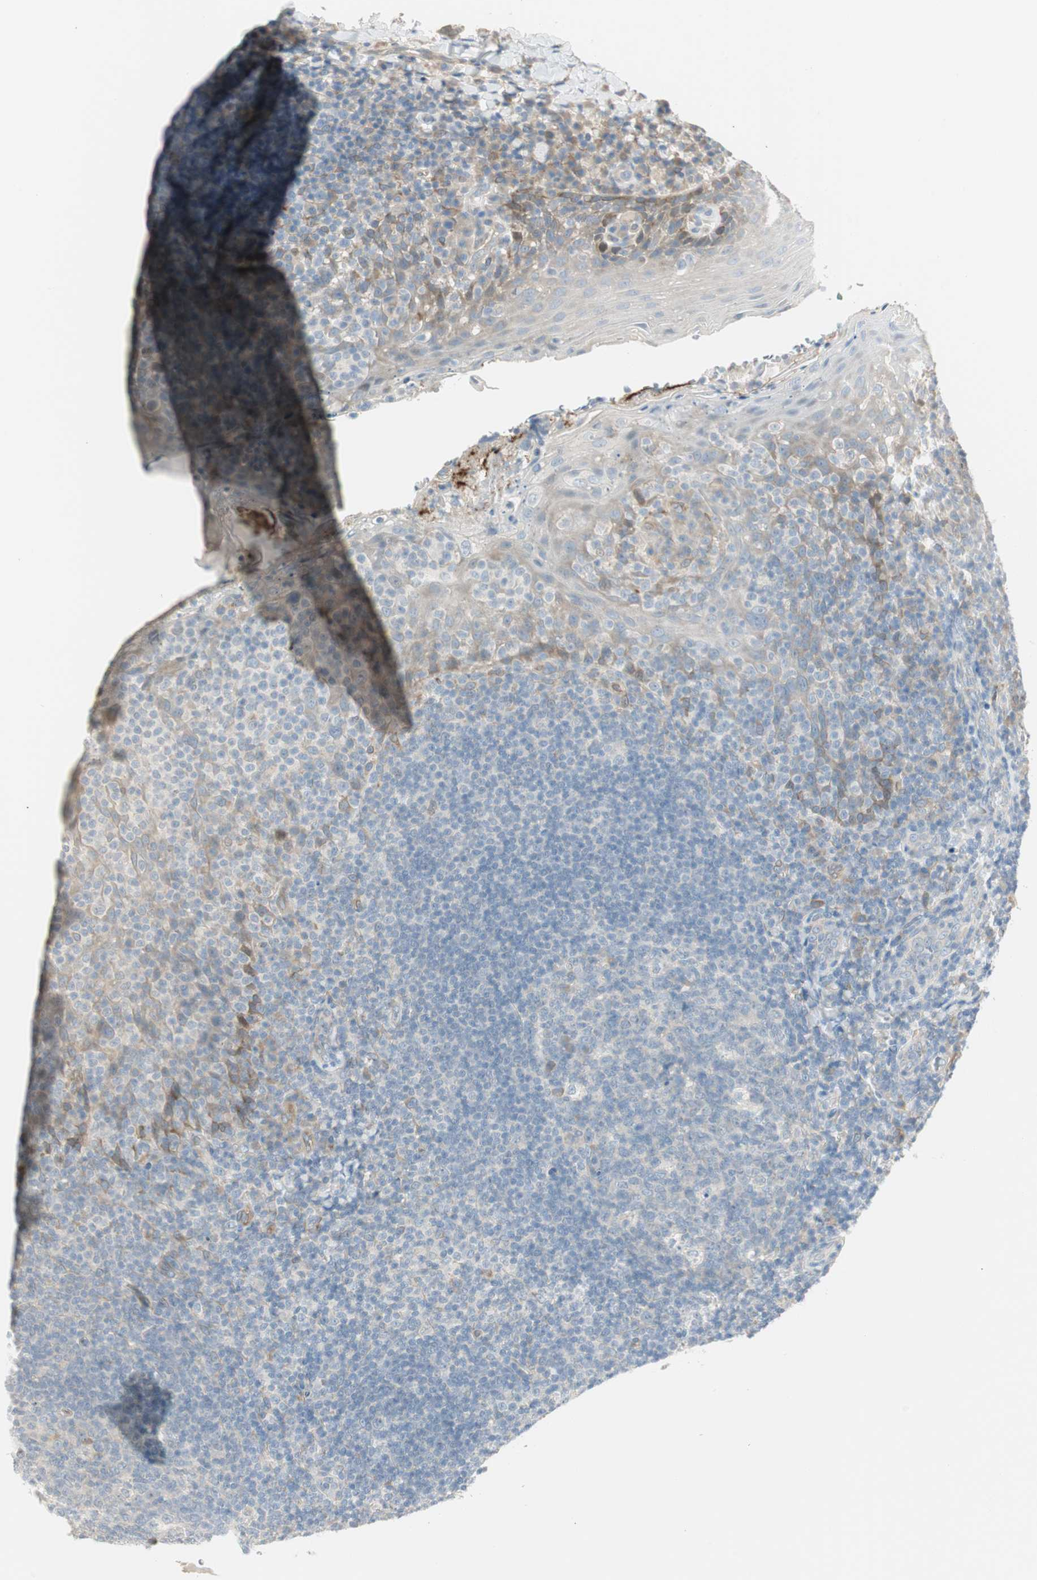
{"staining": {"intensity": "weak", "quantity": "<25%", "location": "cytoplasmic/membranous"}, "tissue": "tonsil", "cell_type": "Germinal center cells", "image_type": "normal", "snomed": [{"axis": "morphology", "description": "Normal tissue, NOS"}, {"axis": "topography", "description": "Tonsil"}], "caption": "This is a histopathology image of immunohistochemistry staining of normal tonsil, which shows no staining in germinal center cells. (Brightfield microscopy of DAB IHC at high magnification).", "gene": "STON1", "patient": {"sex": "male", "age": 17}}